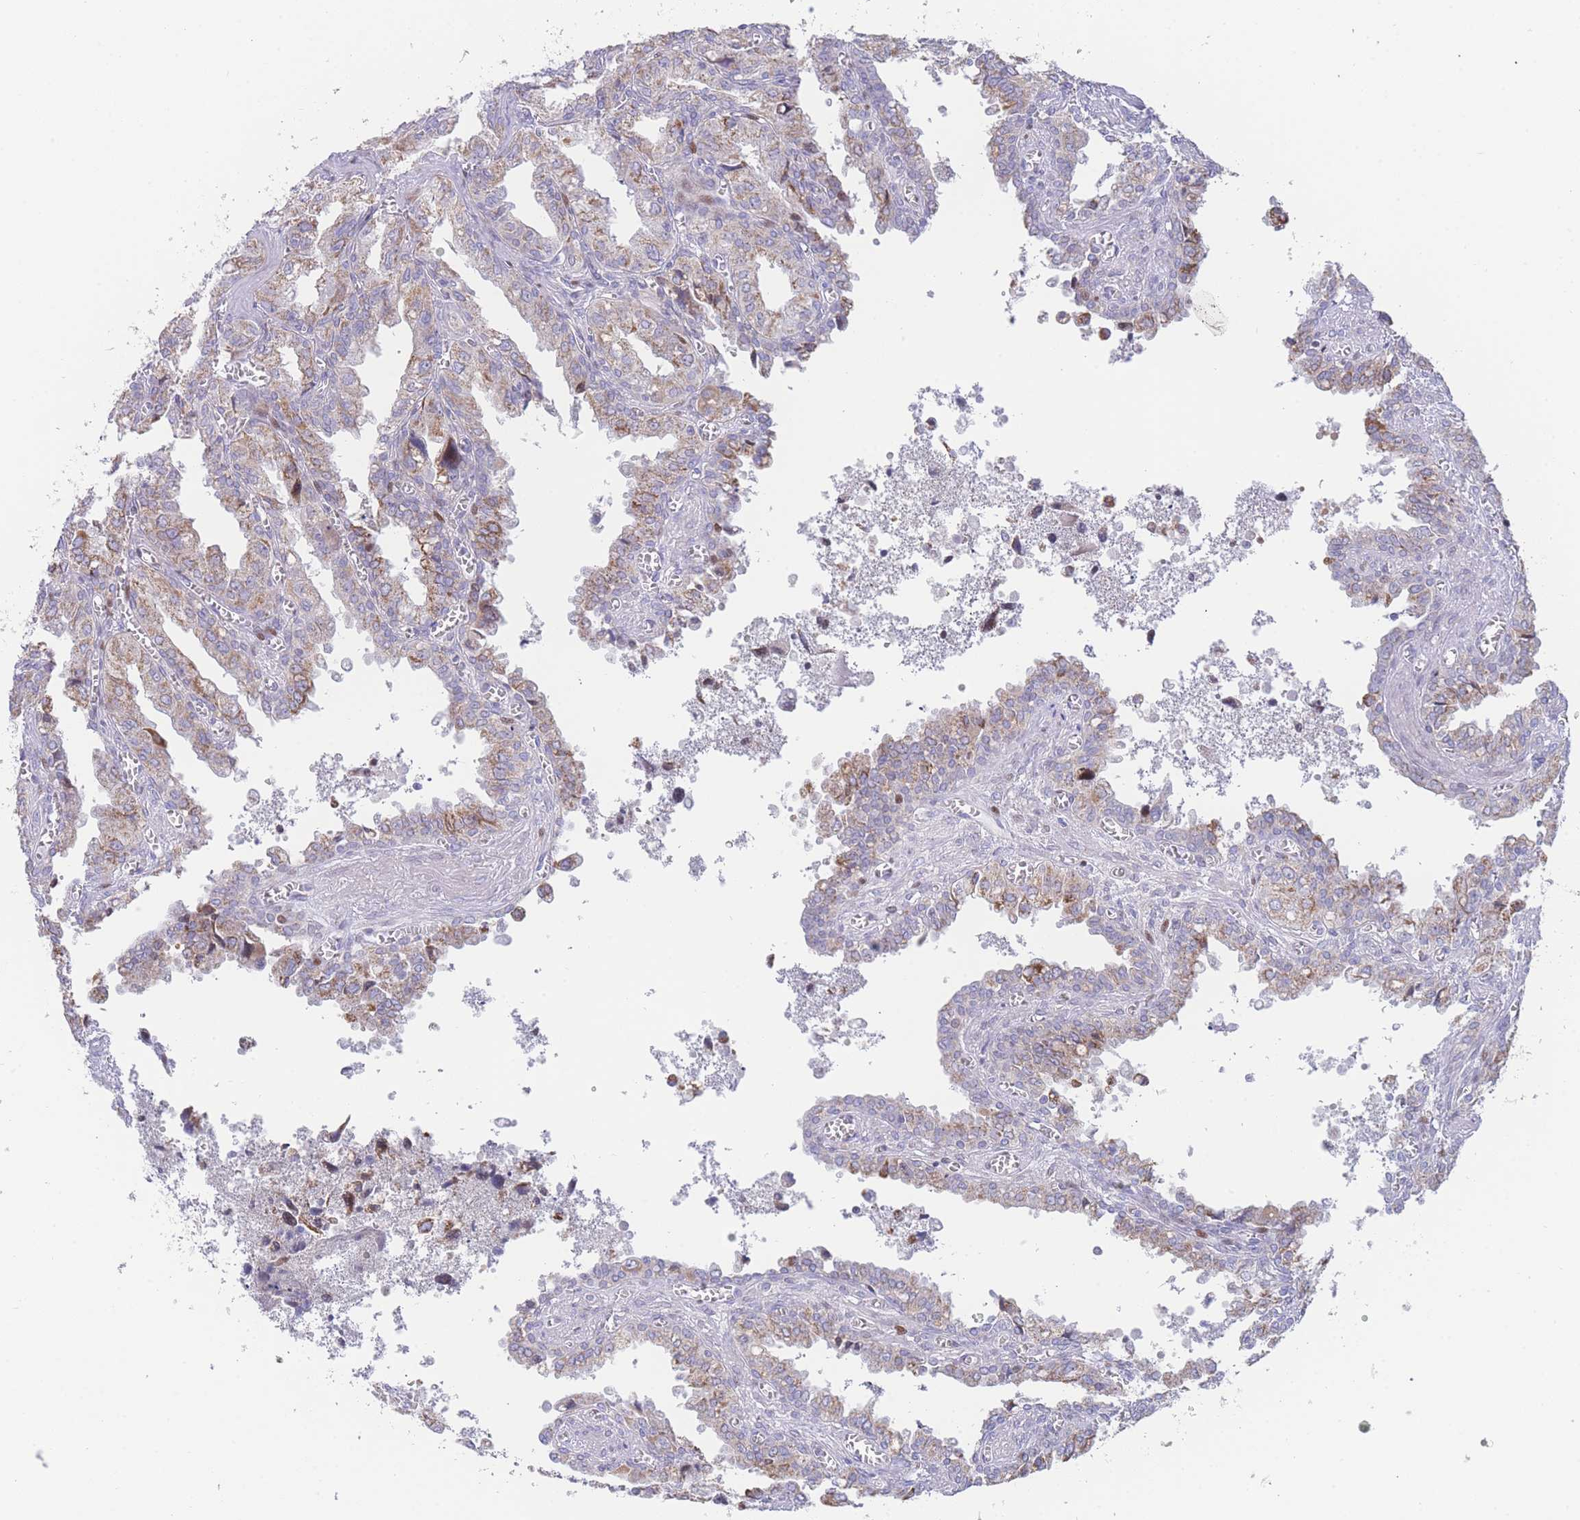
{"staining": {"intensity": "moderate", "quantity": ">75%", "location": "cytoplasmic/membranous"}, "tissue": "seminal vesicle", "cell_type": "Glandular cells", "image_type": "normal", "snomed": [{"axis": "morphology", "description": "Normal tissue, NOS"}, {"axis": "topography", "description": "Seminal veicle"}], "caption": "Moderate cytoplasmic/membranous staining is appreciated in approximately >75% of glandular cells in benign seminal vesicle.", "gene": "GPAM", "patient": {"sex": "male", "age": 67}}